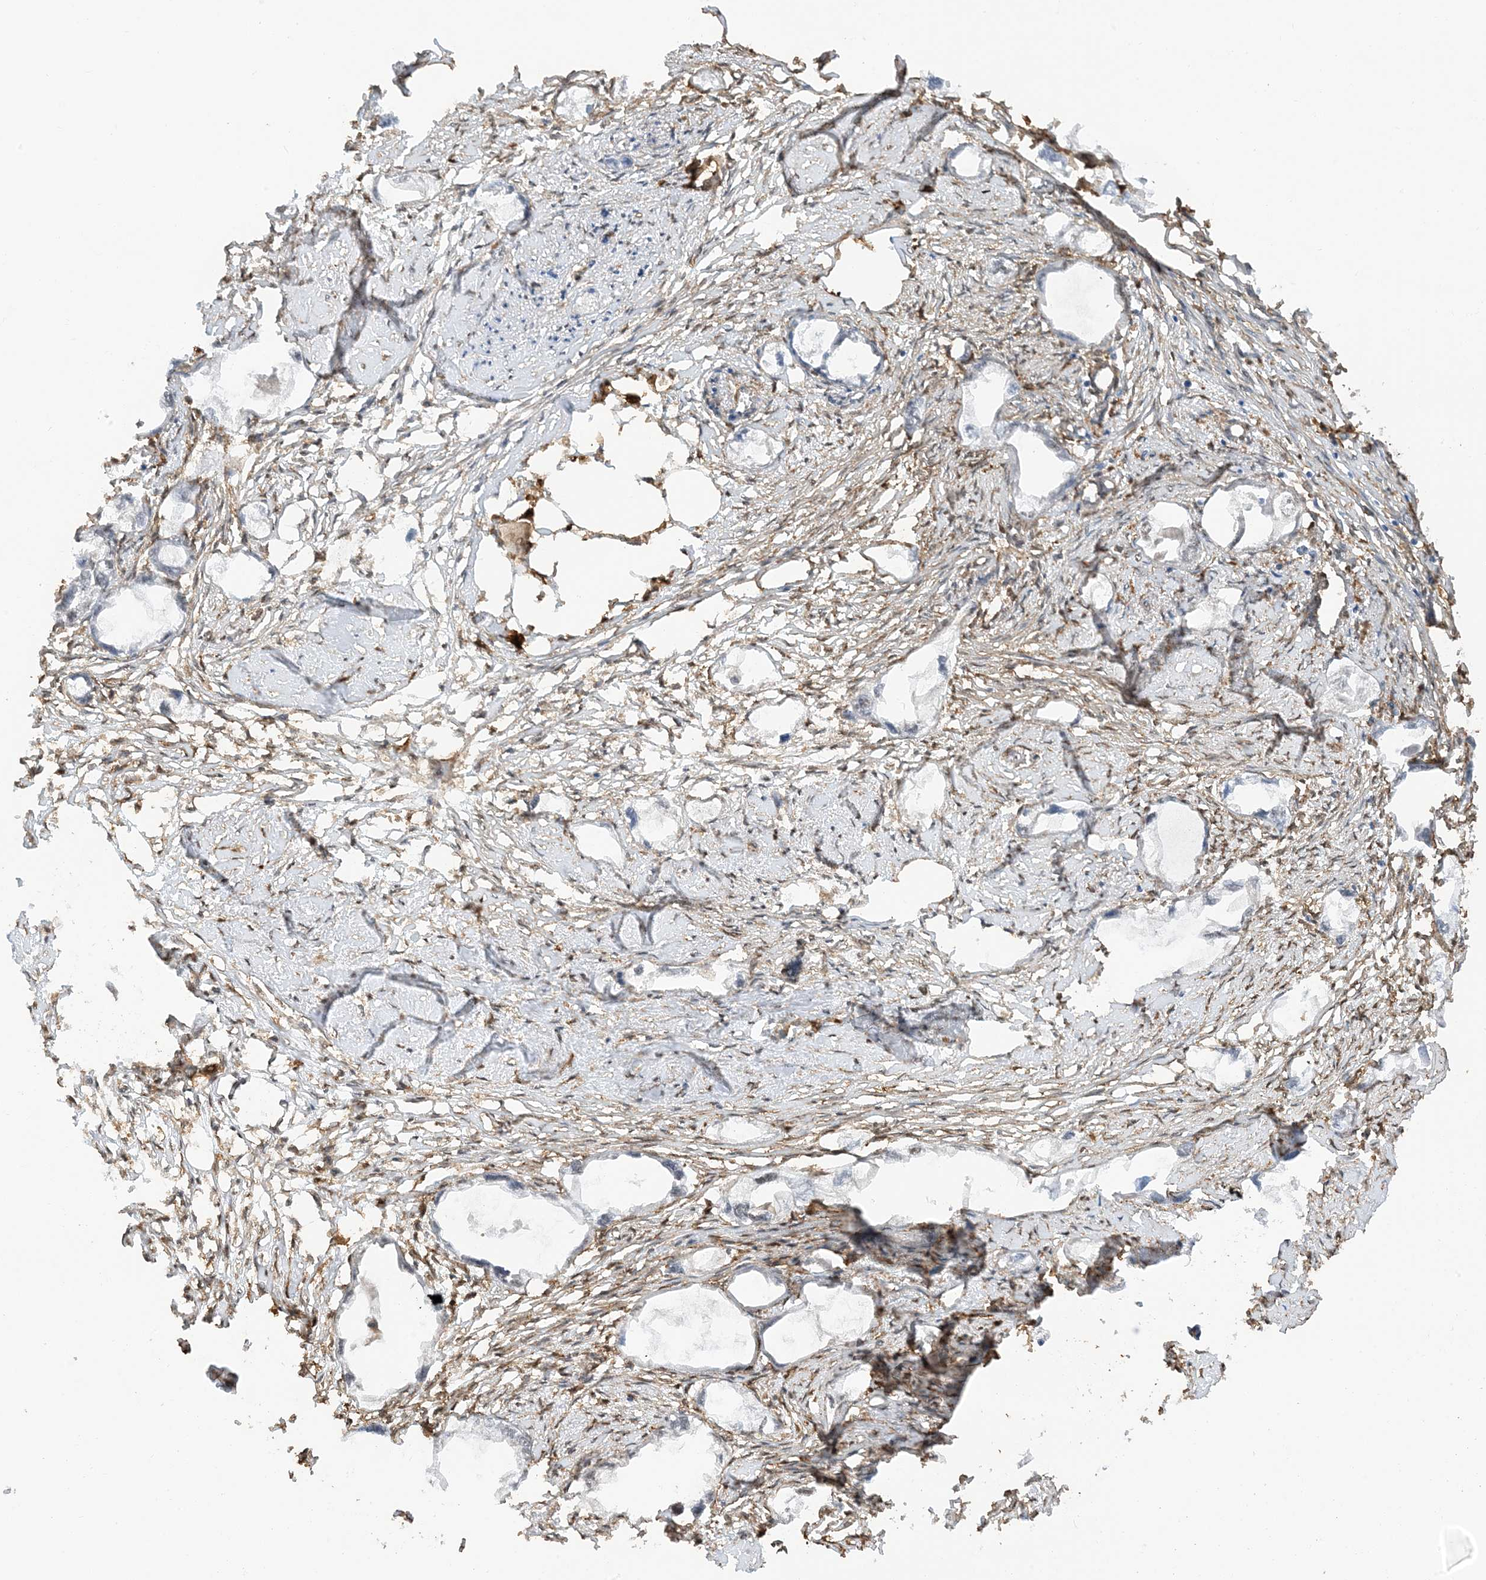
{"staining": {"intensity": "negative", "quantity": "none", "location": "none"}, "tissue": "endometrial cancer", "cell_type": "Tumor cells", "image_type": "cancer", "snomed": [{"axis": "morphology", "description": "Adenocarcinoma, NOS"}, {"axis": "morphology", "description": "Adenocarcinoma, metastatic, NOS"}, {"axis": "topography", "description": "Adipose tissue"}, {"axis": "topography", "description": "Endometrium"}], "caption": "IHC photomicrograph of neoplastic tissue: human adenocarcinoma (endometrial) stained with DAB displays no significant protein positivity in tumor cells. The staining is performed using DAB brown chromogen with nuclei counter-stained in using hematoxylin.", "gene": "PHACTR2", "patient": {"sex": "female", "age": 67}}